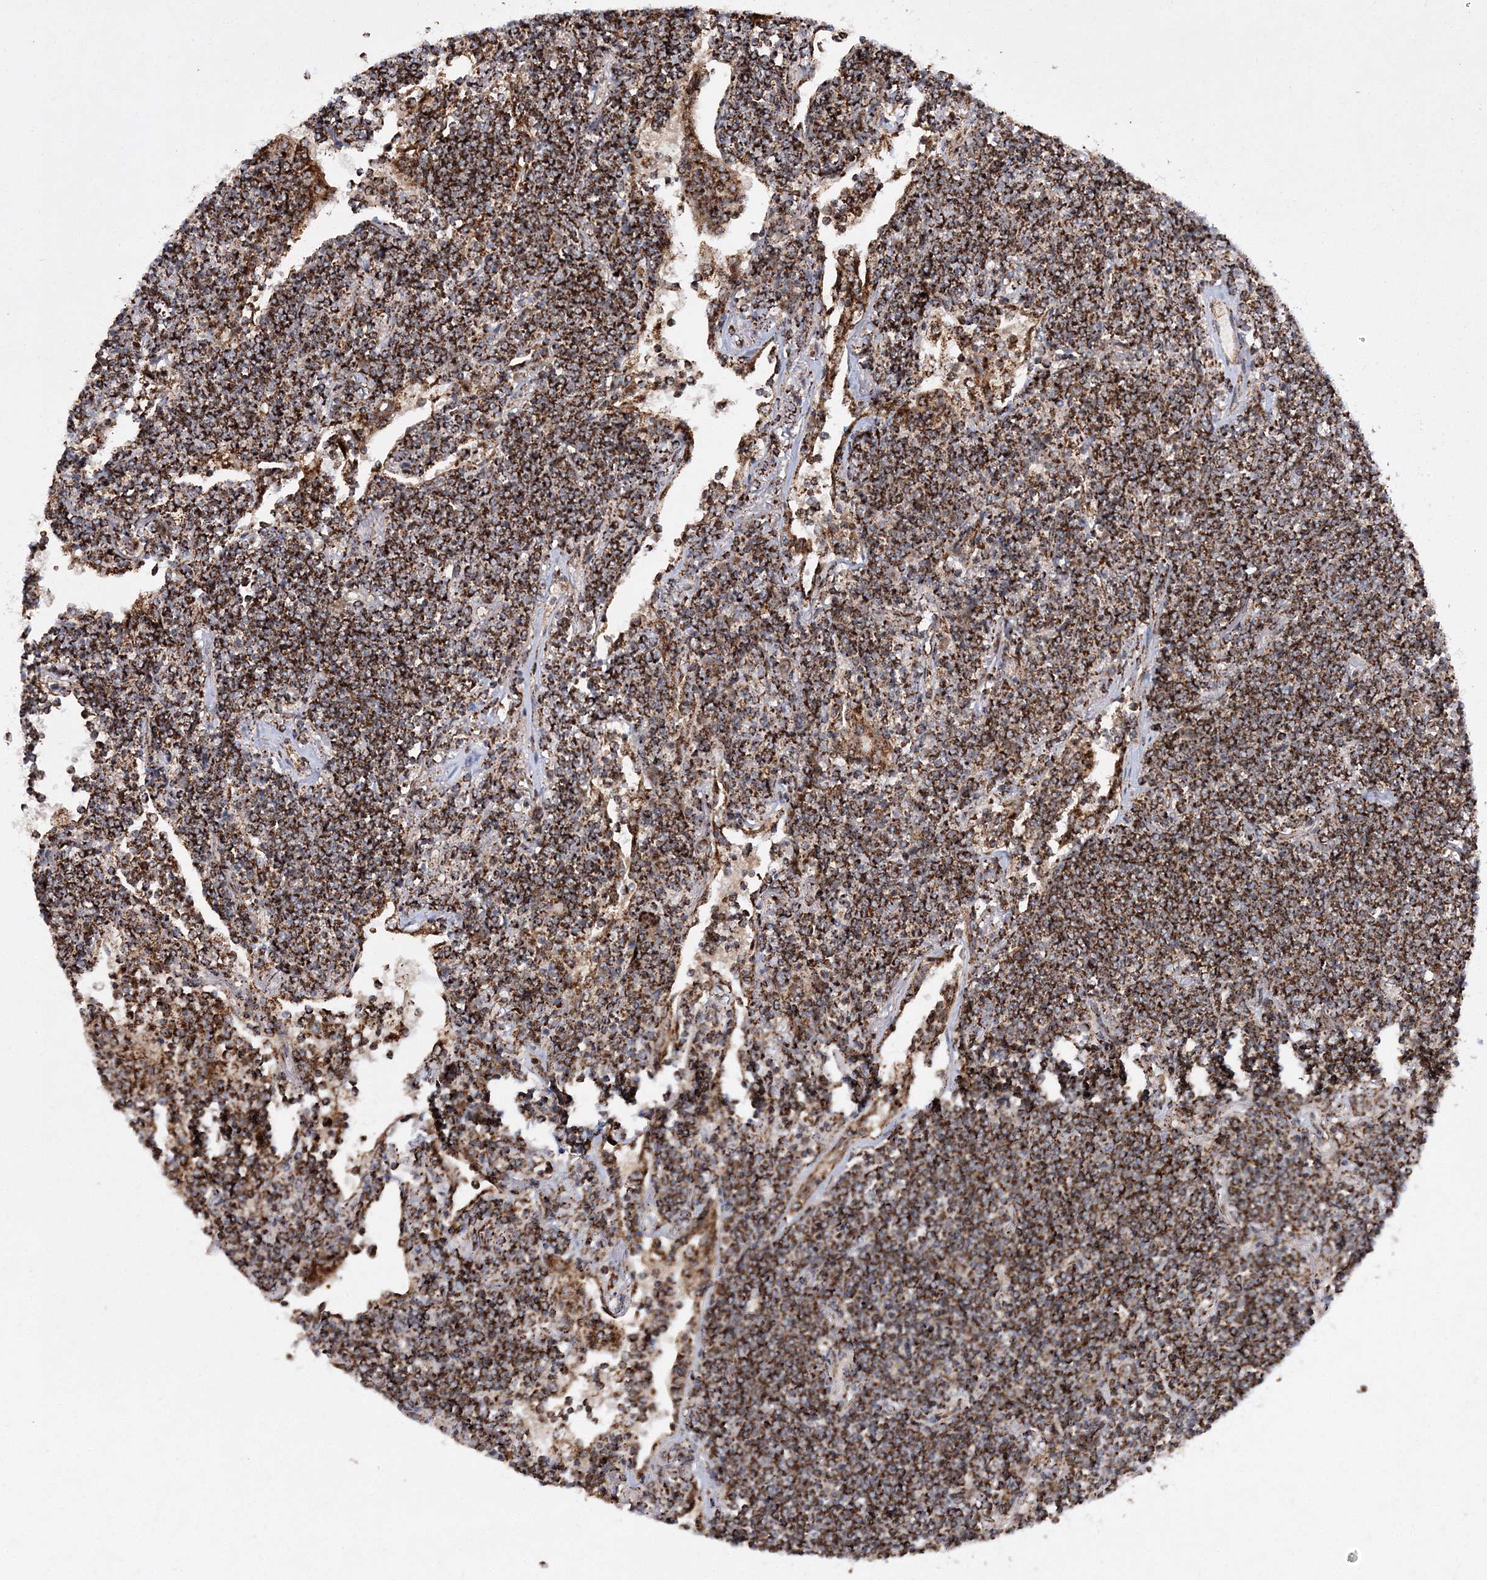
{"staining": {"intensity": "strong", "quantity": ">75%", "location": "cytoplasmic/membranous"}, "tissue": "lymphoma", "cell_type": "Tumor cells", "image_type": "cancer", "snomed": [{"axis": "morphology", "description": "Malignant lymphoma, non-Hodgkin's type, Low grade"}, {"axis": "topography", "description": "Lung"}], "caption": "The photomicrograph reveals immunohistochemical staining of low-grade malignant lymphoma, non-Hodgkin's type. There is strong cytoplasmic/membranous positivity is identified in about >75% of tumor cells.", "gene": "SCRN3", "patient": {"sex": "female", "age": 71}}